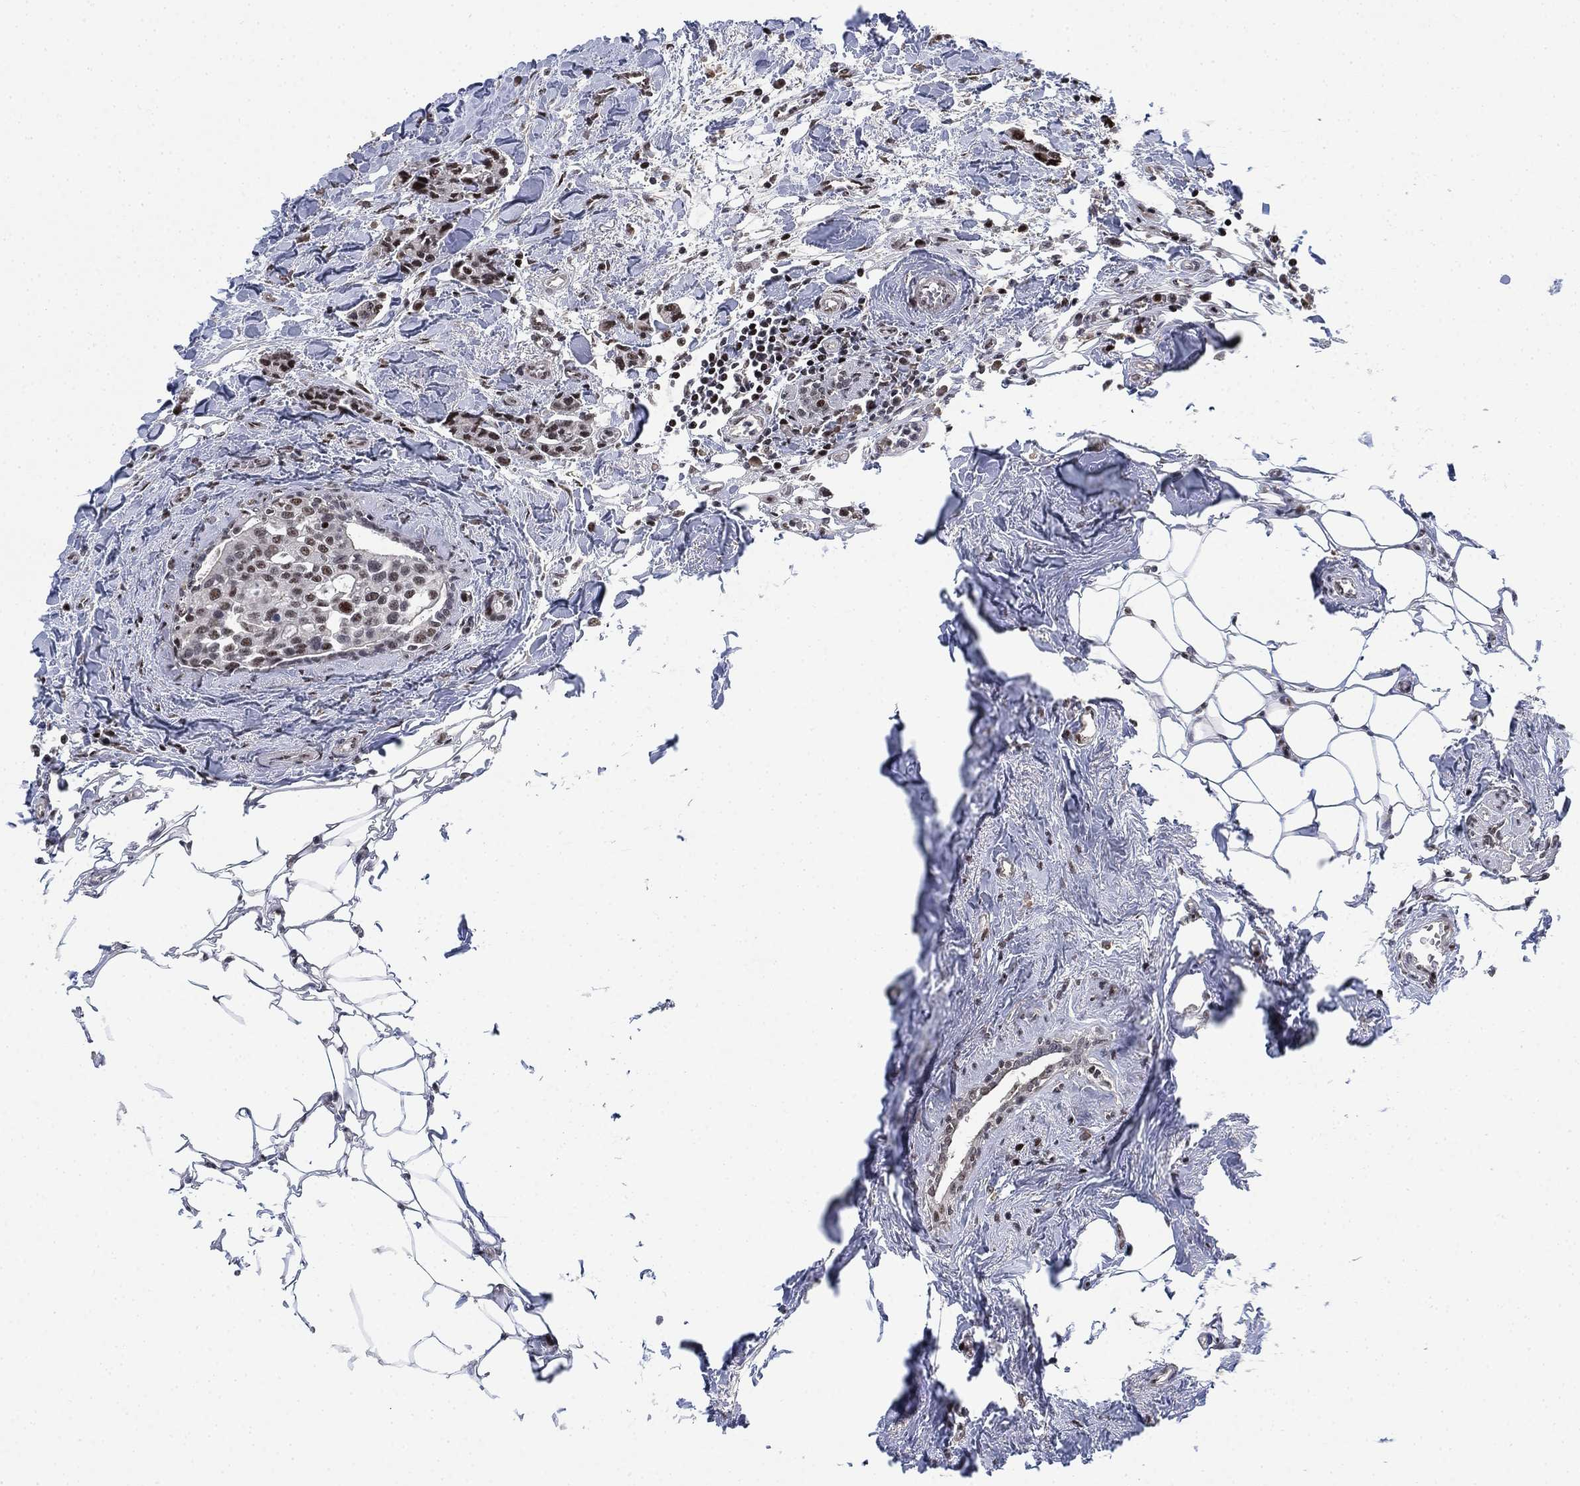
{"staining": {"intensity": "moderate", "quantity": "<25%", "location": "nuclear"}, "tissue": "breast cancer", "cell_type": "Tumor cells", "image_type": "cancer", "snomed": [{"axis": "morphology", "description": "Duct carcinoma"}, {"axis": "topography", "description": "Breast"}], "caption": "Immunohistochemistry photomicrograph of breast cancer stained for a protein (brown), which exhibits low levels of moderate nuclear staining in about <25% of tumor cells.", "gene": "ZSCAN30", "patient": {"sex": "female", "age": 83}}